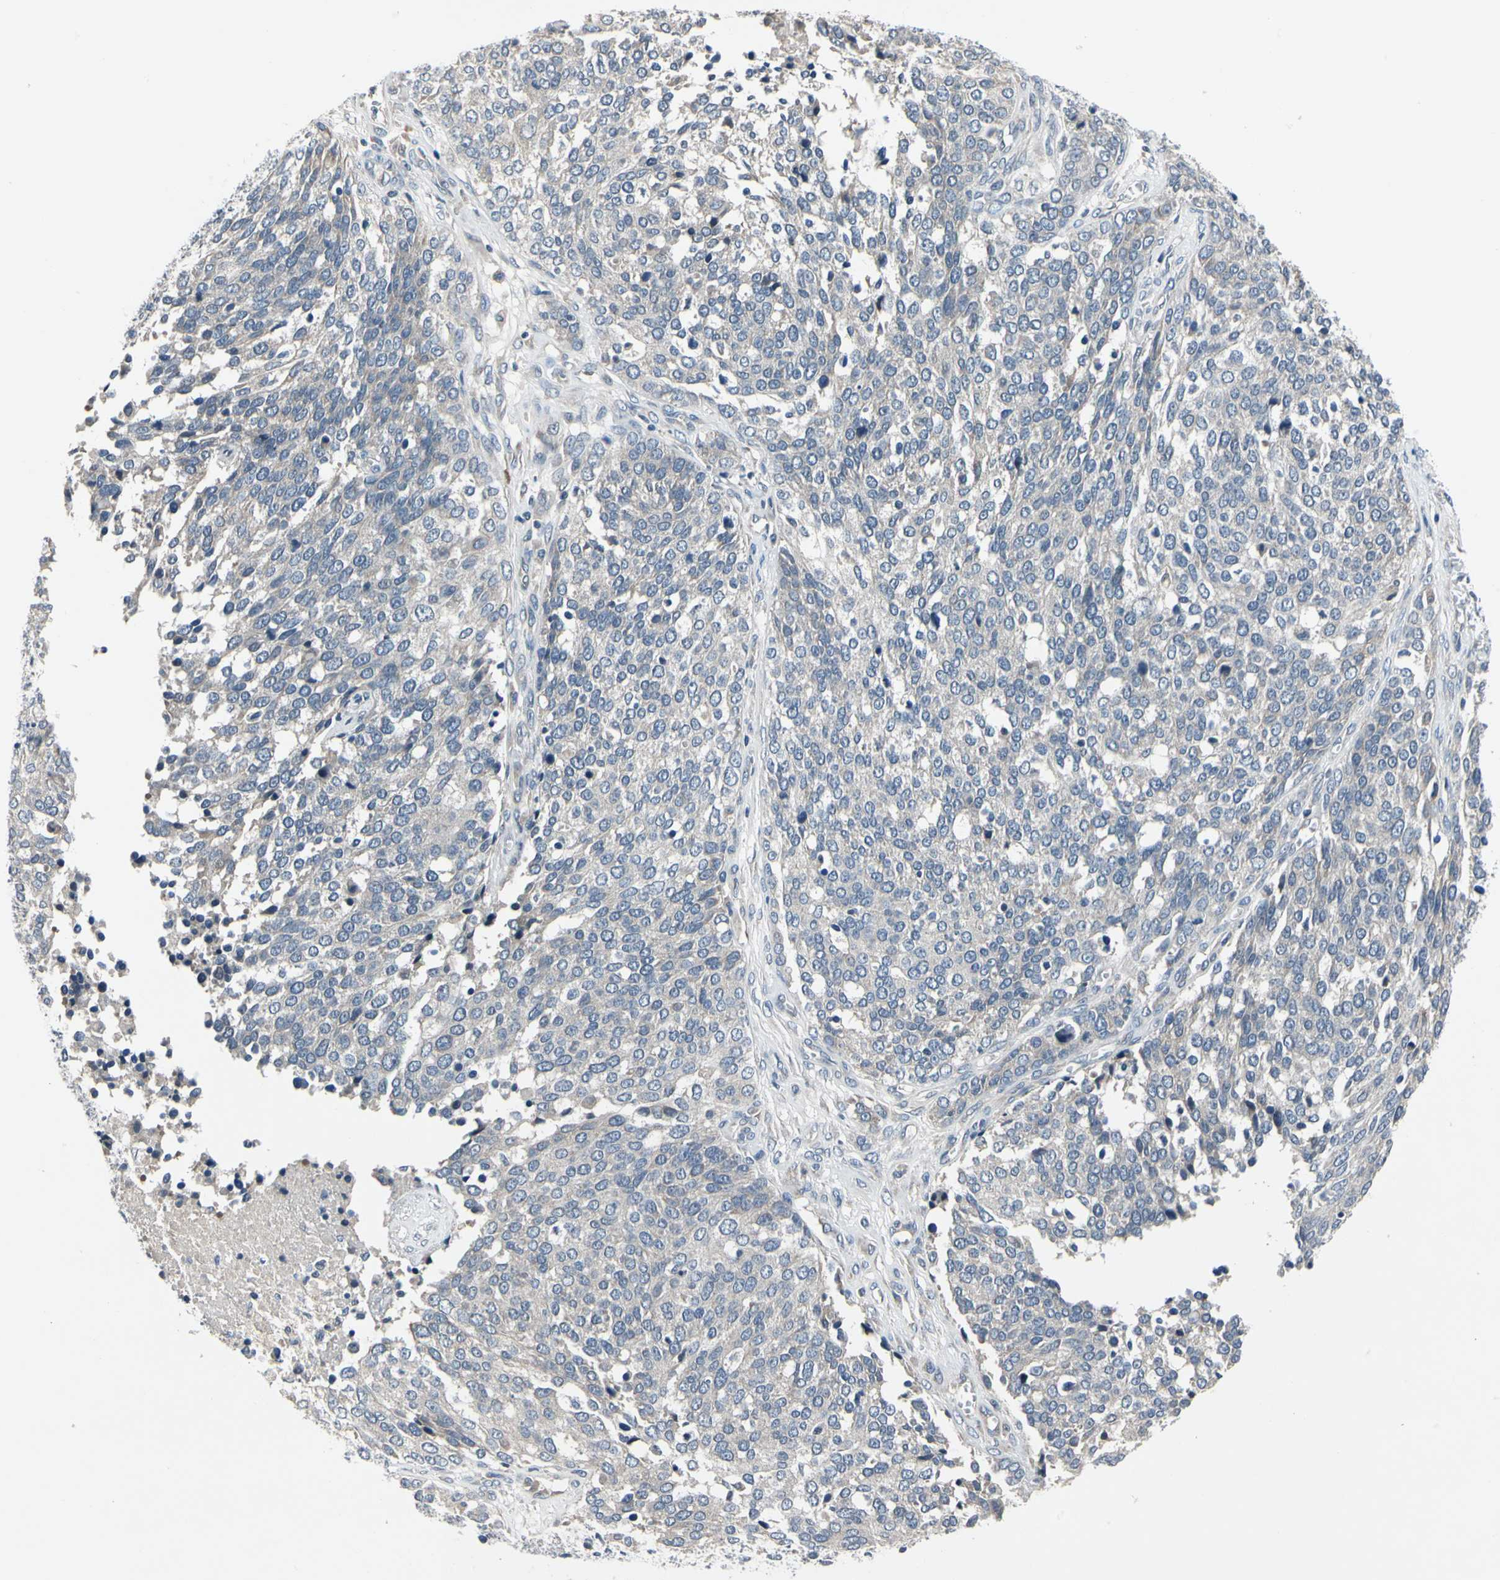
{"staining": {"intensity": "negative", "quantity": "none", "location": "none"}, "tissue": "ovarian cancer", "cell_type": "Tumor cells", "image_type": "cancer", "snomed": [{"axis": "morphology", "description": "Cystadenocarcinoma, serous, NOS"}, {"axis": "topography", "description": "Ovary"}], "caption": "Immunohistochemistry (IHC) histopathology image of neoplastic tissue: human ovarian cancer stained with DAB reveals no significant protein staining in tumor cells. (Stains: DAB IHC with hematoxylin counter stain, Microscopy: brightfield microscopy at high magnification).", "gene": "SELENOK", "patient": {"sex": "female", "age": 44}}